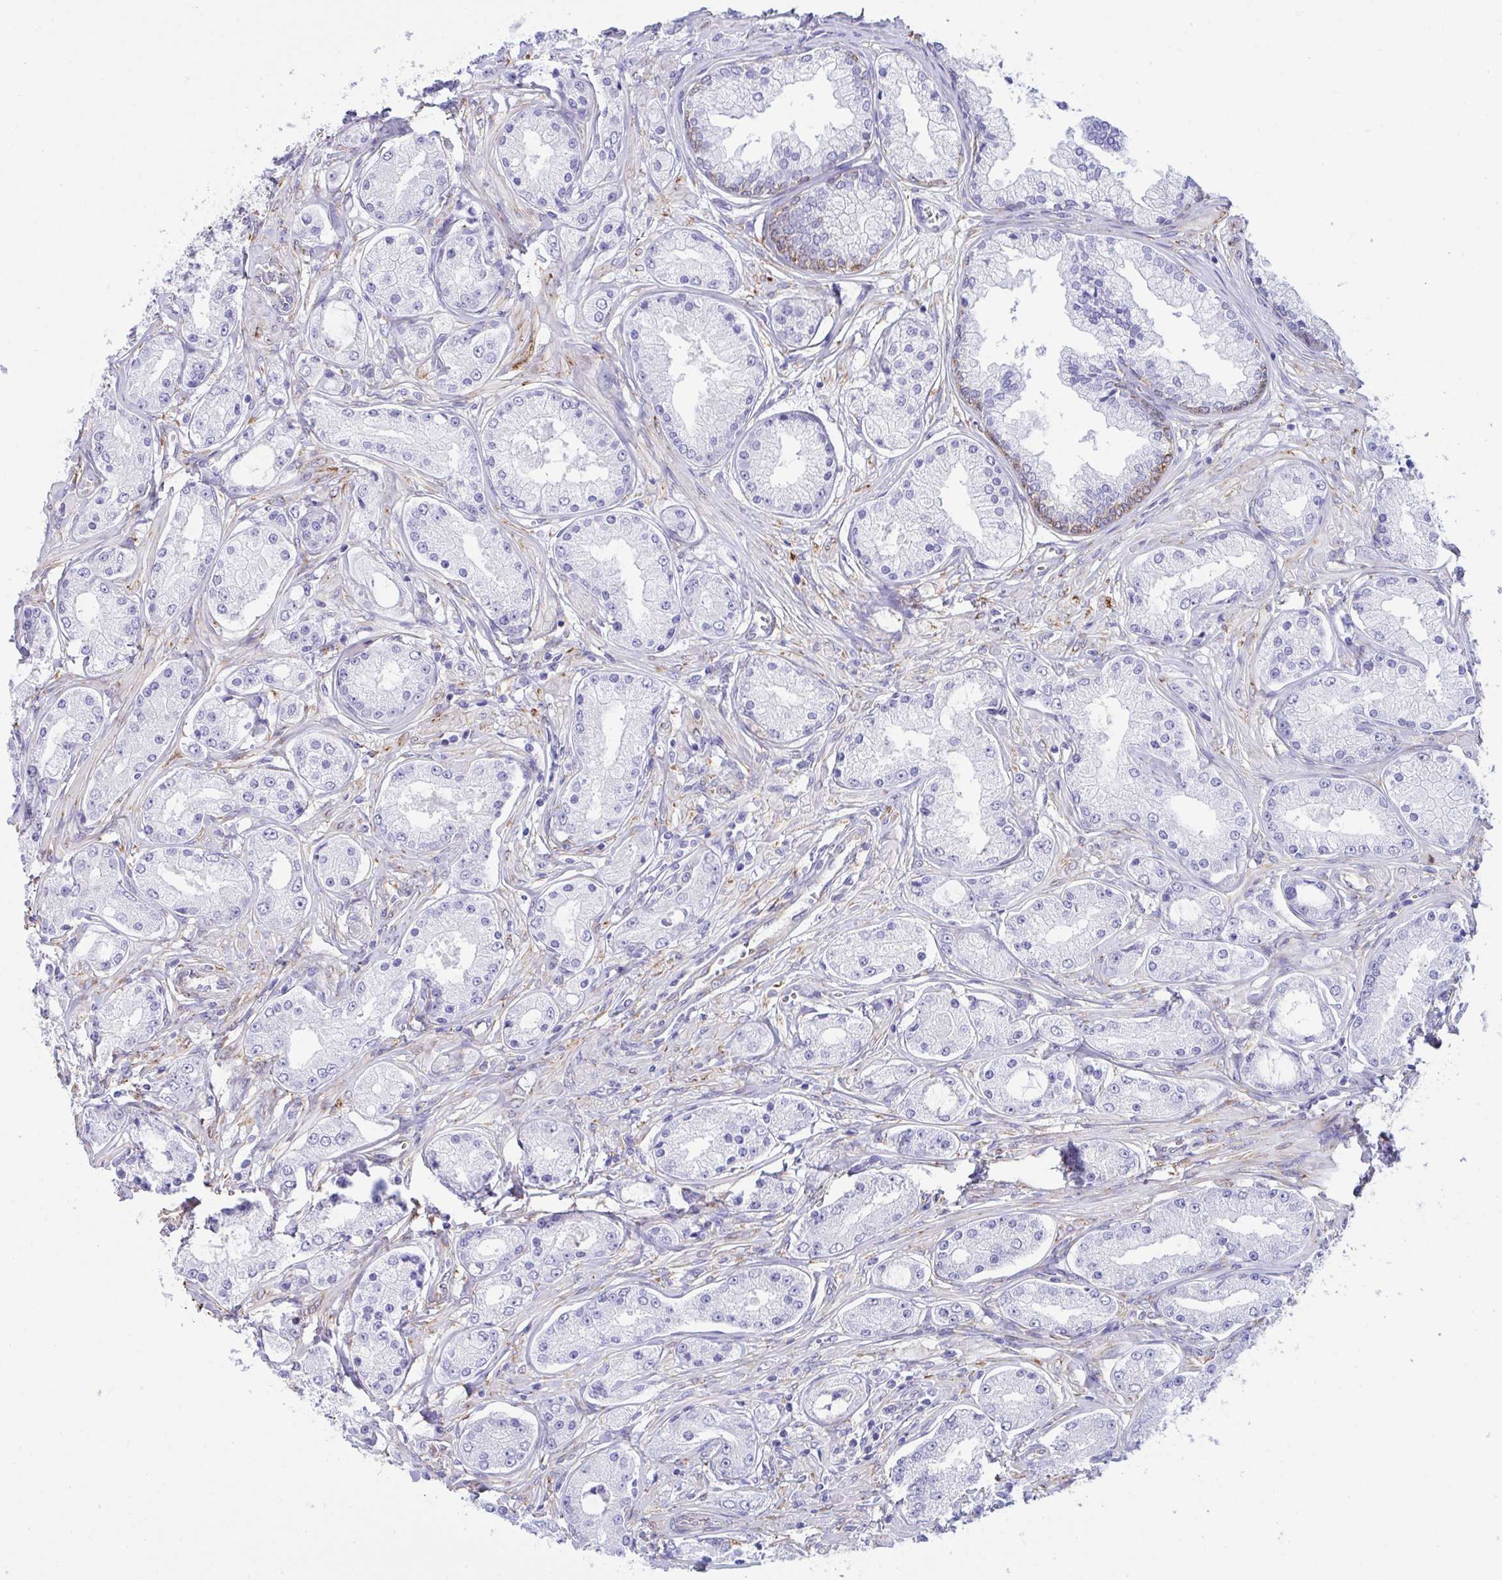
{"staining": {"intensity": "negative", "quantity": "none", "location": "none"}, "tissue": "prostate cancer", "cell_type": "Tumor cells", "image_type": "cancer", "snomed": [{"axis": "morphology", "description": "Adenocarcinoma, High grade"}, {"axis": "topography", "description": "Prostate"}], "caption": "DAB immunohistochemical staining of human prostate cancer (adenocarcinoma (high-grade)) shows no significant expression in tumor cells.", "gene": "ASPH", "patient": {"sex": "male", "age": 66}}